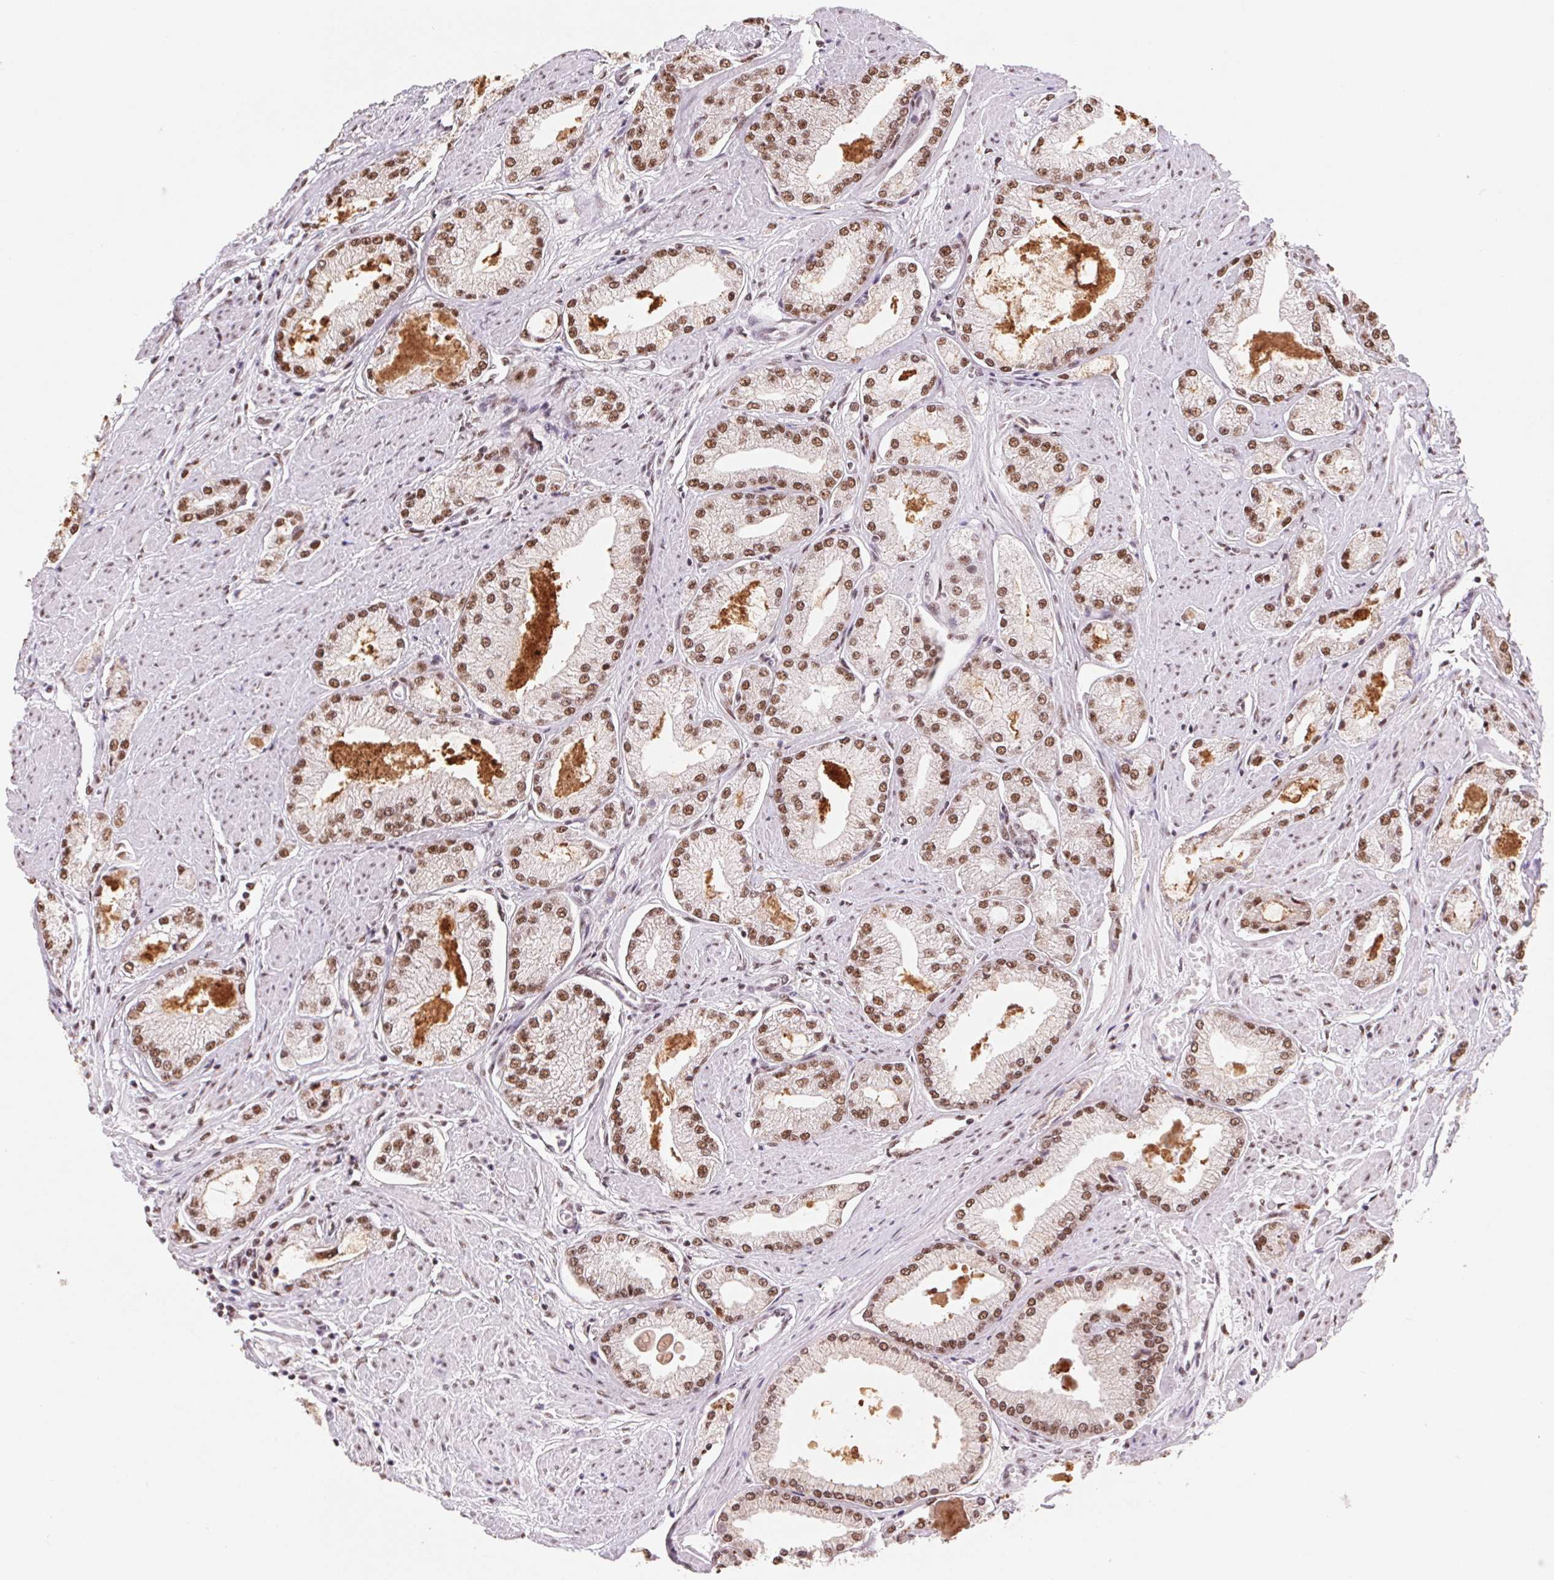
{"staining": {"intensity": "moderate", "quantity": ">75%", "location": "nuclear"}, "tissue": "prostate cancer", "cell_type": "Tumor cells", "image_type": "cancer", "snomed": [{"axis": "morphology", "description": "Adenocarcinoma, High grade"}, {"axis": "topography", "description": "Prostate"}], "caption": "Immunohistochemistry staining of adenocarcinoma (high-grade) (prostate), which exhibits medium levels of moderate nuclear staining in approximately >75% of tumor cells indicating moderate nuclear protein positivity. The staining was performed using DAB (3,3'-diaminobenzidine) (brown) for protein detection and nuclei were counterstained in hematoxylin (blue).", "gene": "SNRPG", "patient": {"sex": "male", "age": 68}}